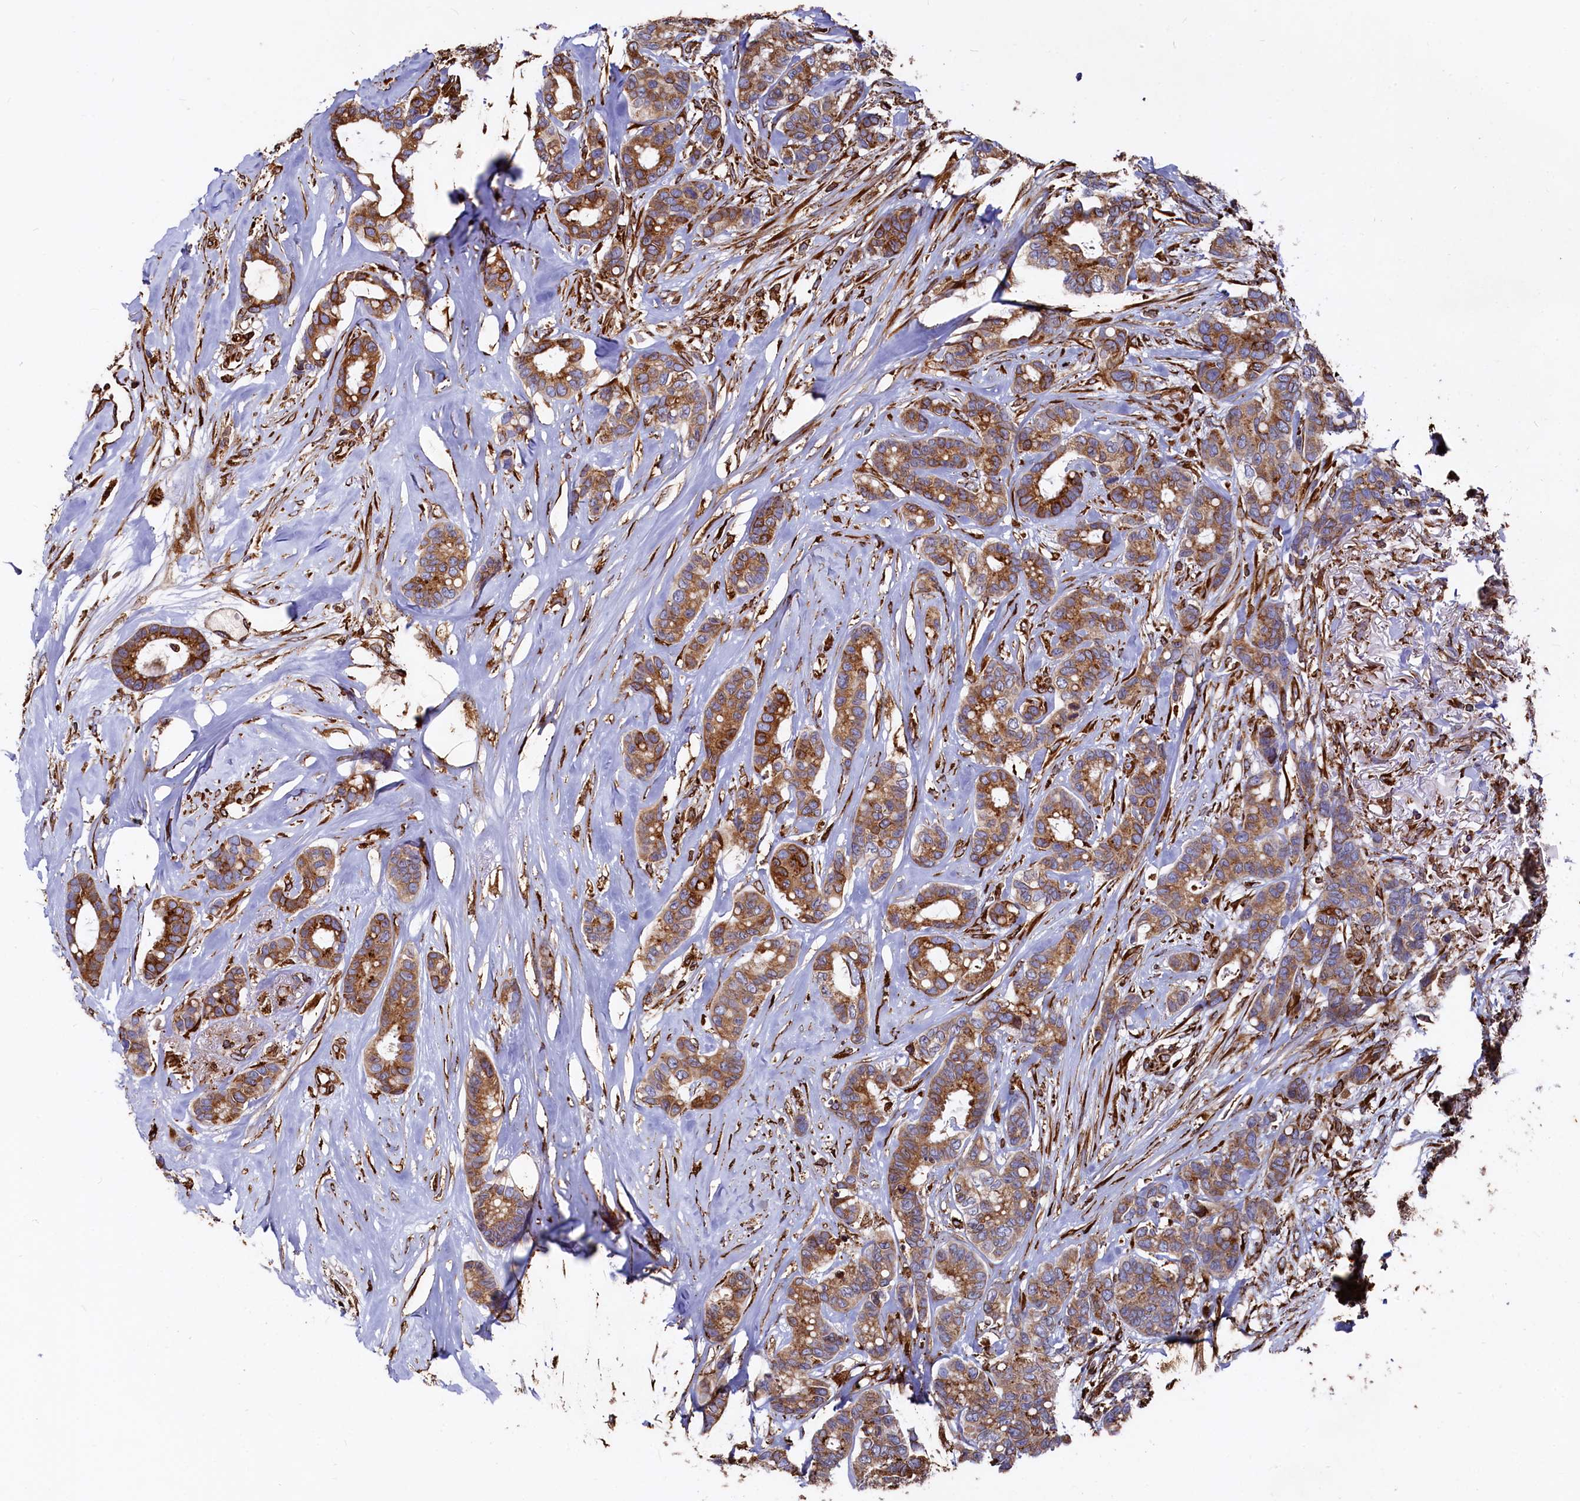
{"staining": {"intensity": "moderate", "quantity": ">75%", "location": "cytoplasmic/membranous"}, "tissue": "breast cancer", "cell_type": "Tumor cells", "image_type": "cancer", "snomed": [{"axis": "morphology", "description": "Duct carcinoma"}, {"axis": "topography", "description": "Breast"}], "caption": "The immunohistochemical stain shows moderate cytoplasmic/membranous expression in tumor cells of breast infiltrating ductal carcinoma tissue.", "gene": "NEURL1B", "patient": {"sex": "female", "age": 87}}